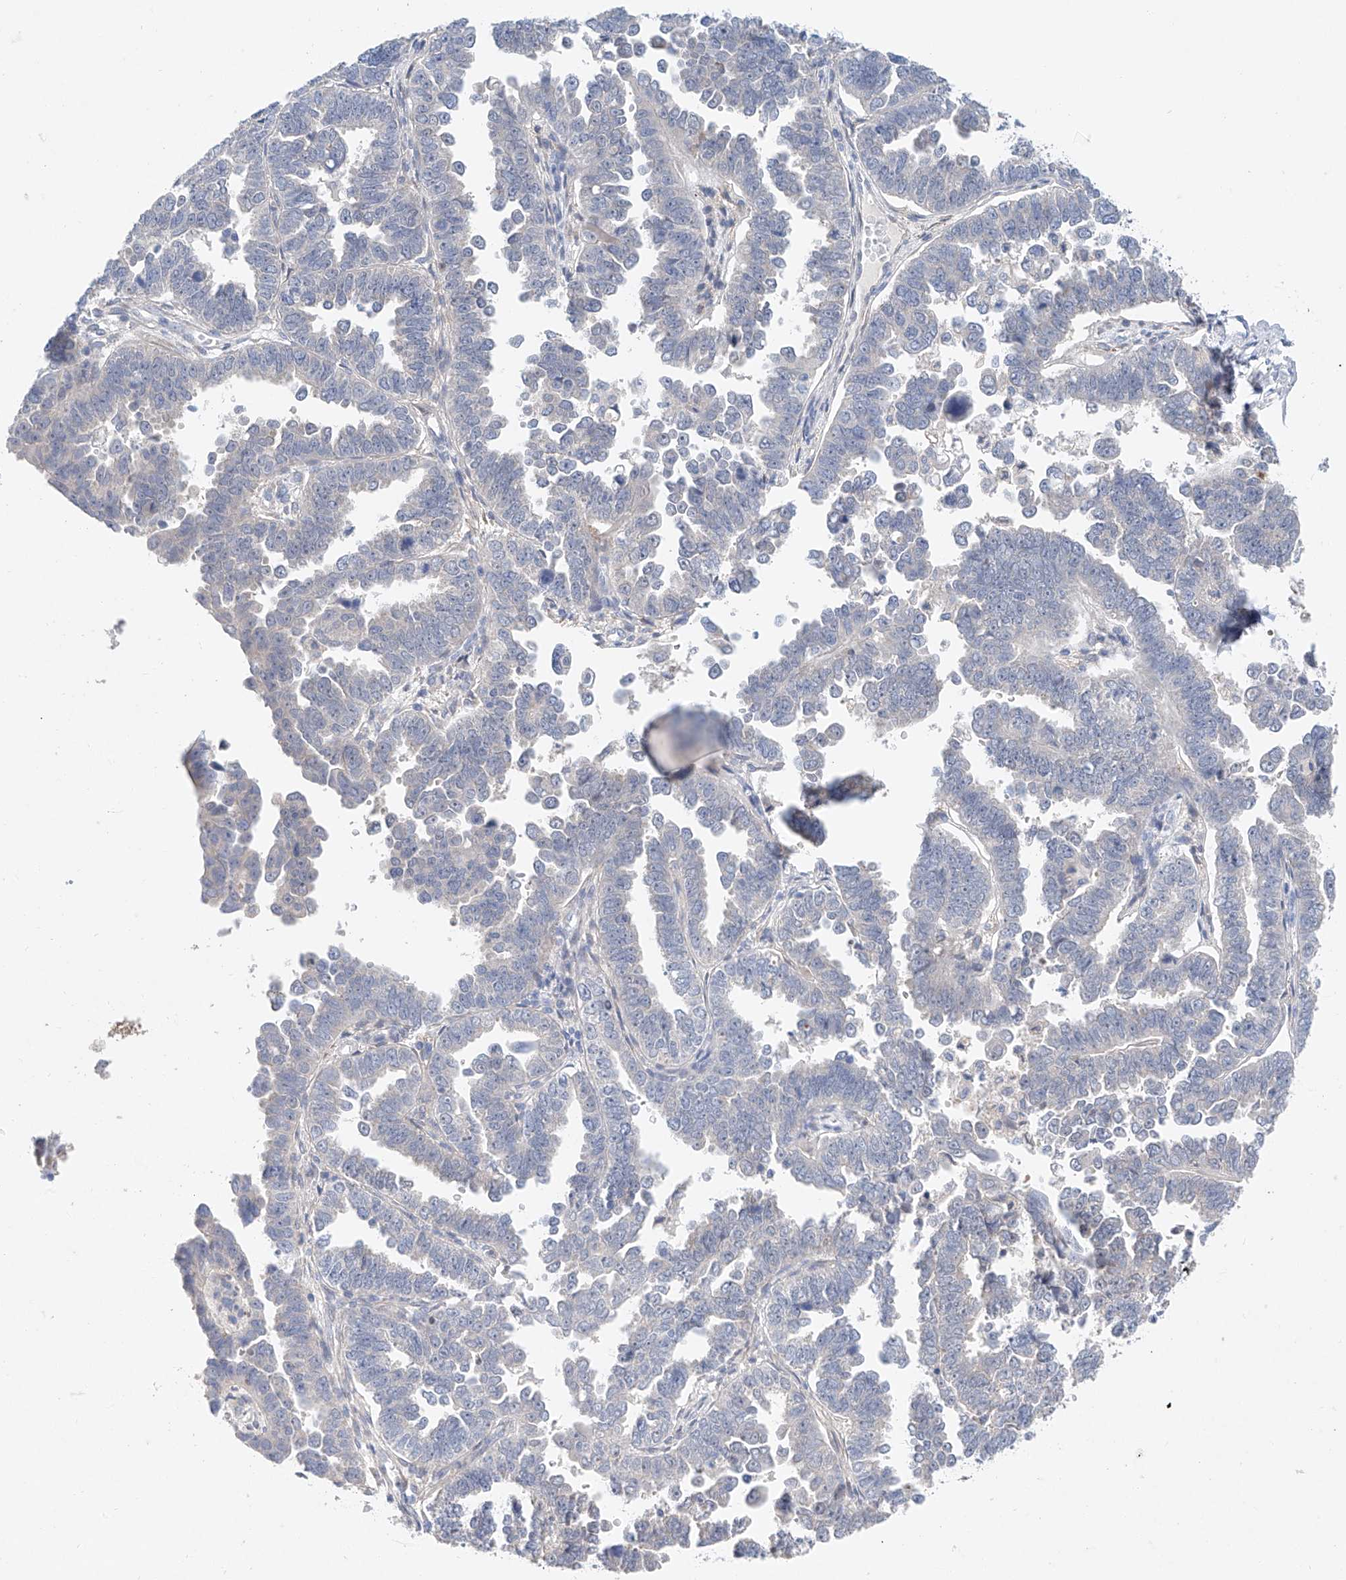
{"staining": {"intensity": "negative", "quantity": "none", "location": "none"}, "tissue": "endometrial cancer", "cell_type": "Tumor cells", "image_type": "cancer", "snomed": [{"axis": "morphology", "description": "Adenocarcinoma, NOS"}, {"axis": "topography", "description": "Endometrium"}], "caption": "This is an immunohistochemistry (IHC) micrograph of endometrial cancer (adenocarcinoma). There is no staining in tumor cells.", "gene": "FUCA2", "patient": {"sex": "female", "age": 75}}